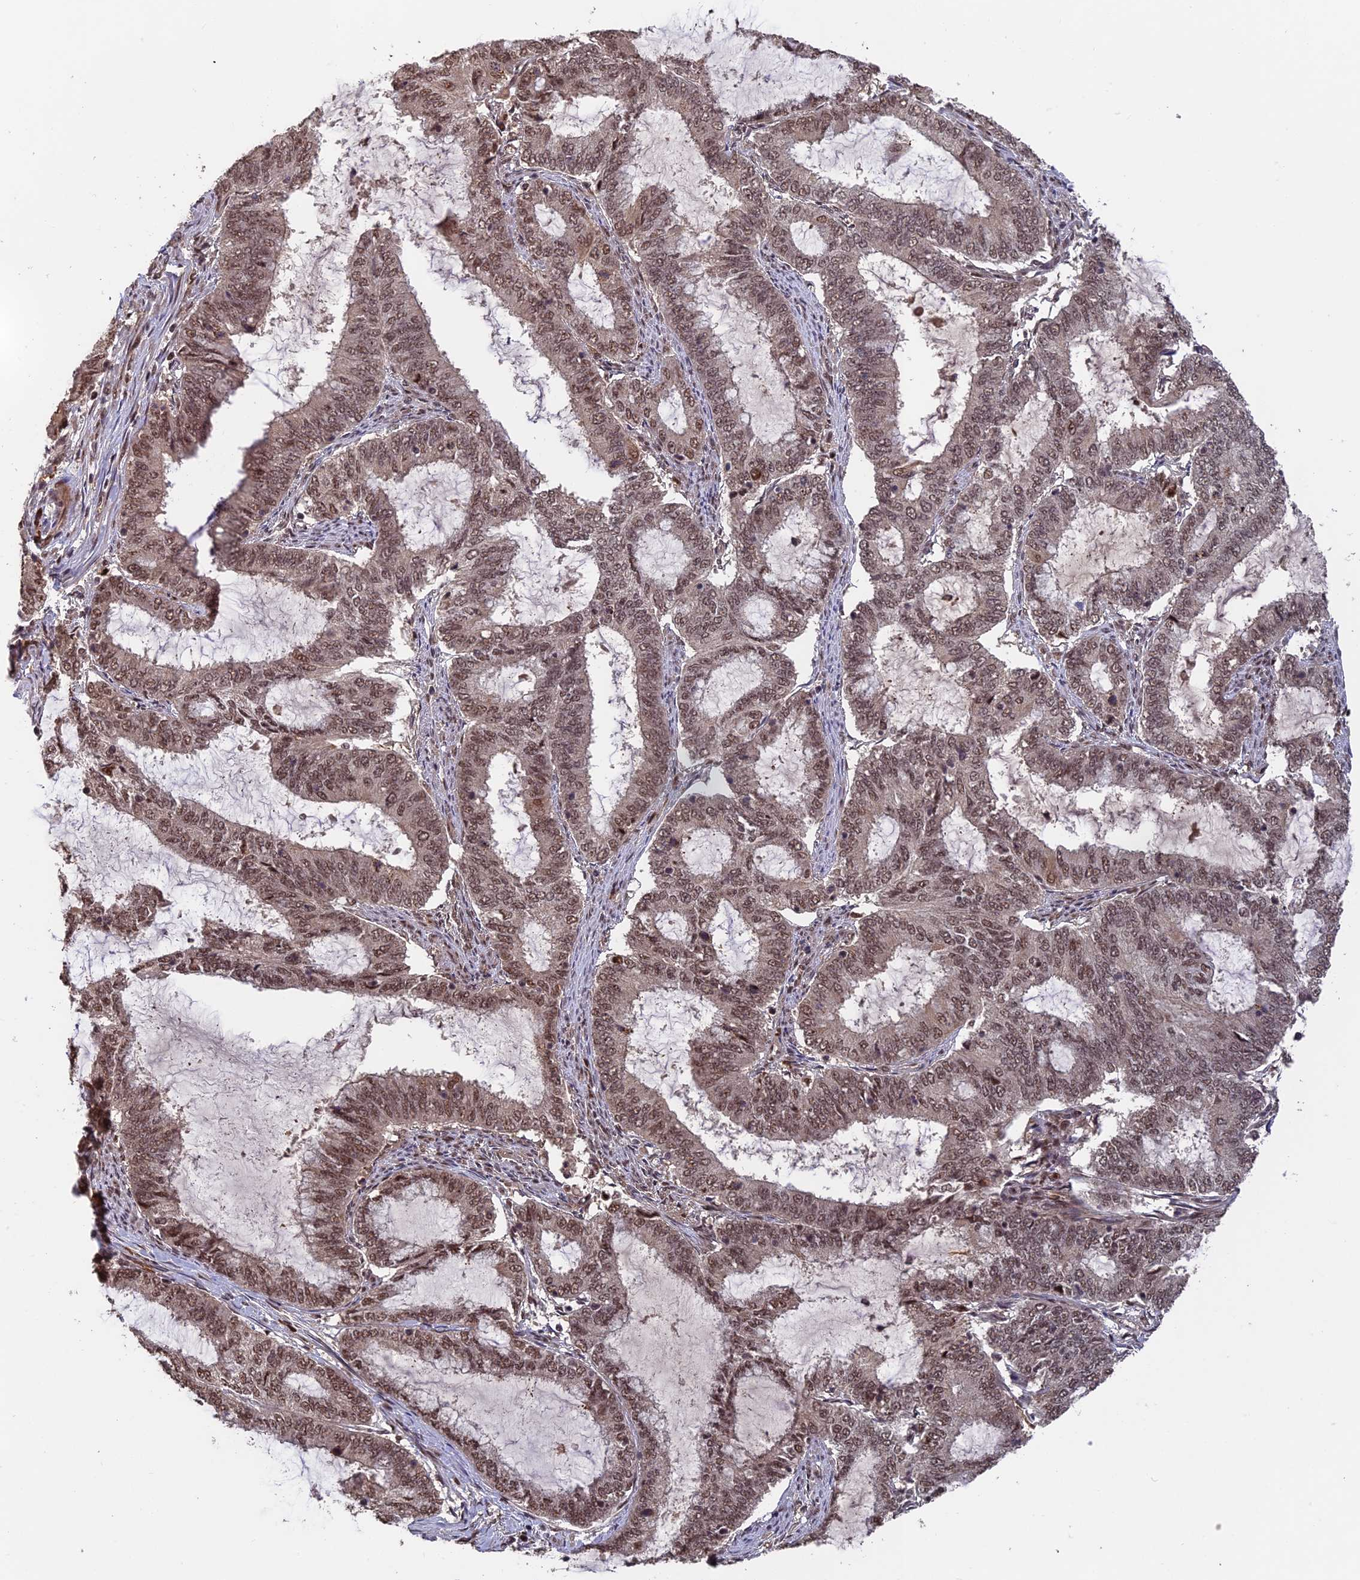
{"staining": {"intensity": "moderate", "quantity": ">75%", "location": "nuclear"}, "tissue": "endometrial cancer", "cell_type": "Tumor cells", "image_type": "cancer", "snomed": [{"axis": "morphology", "description": "Adenocarcinoma, NOS"}, {"axis": "topography", "description": "Endometrium"}], "caption": "Immunohistochemical staining of human endometrial cancer shows medium levels of moderate nuclear protein expression in about >75% of tumor cells.", "gene": "OSBPL1A", "patient": {"sex": "female", "age": 51}}